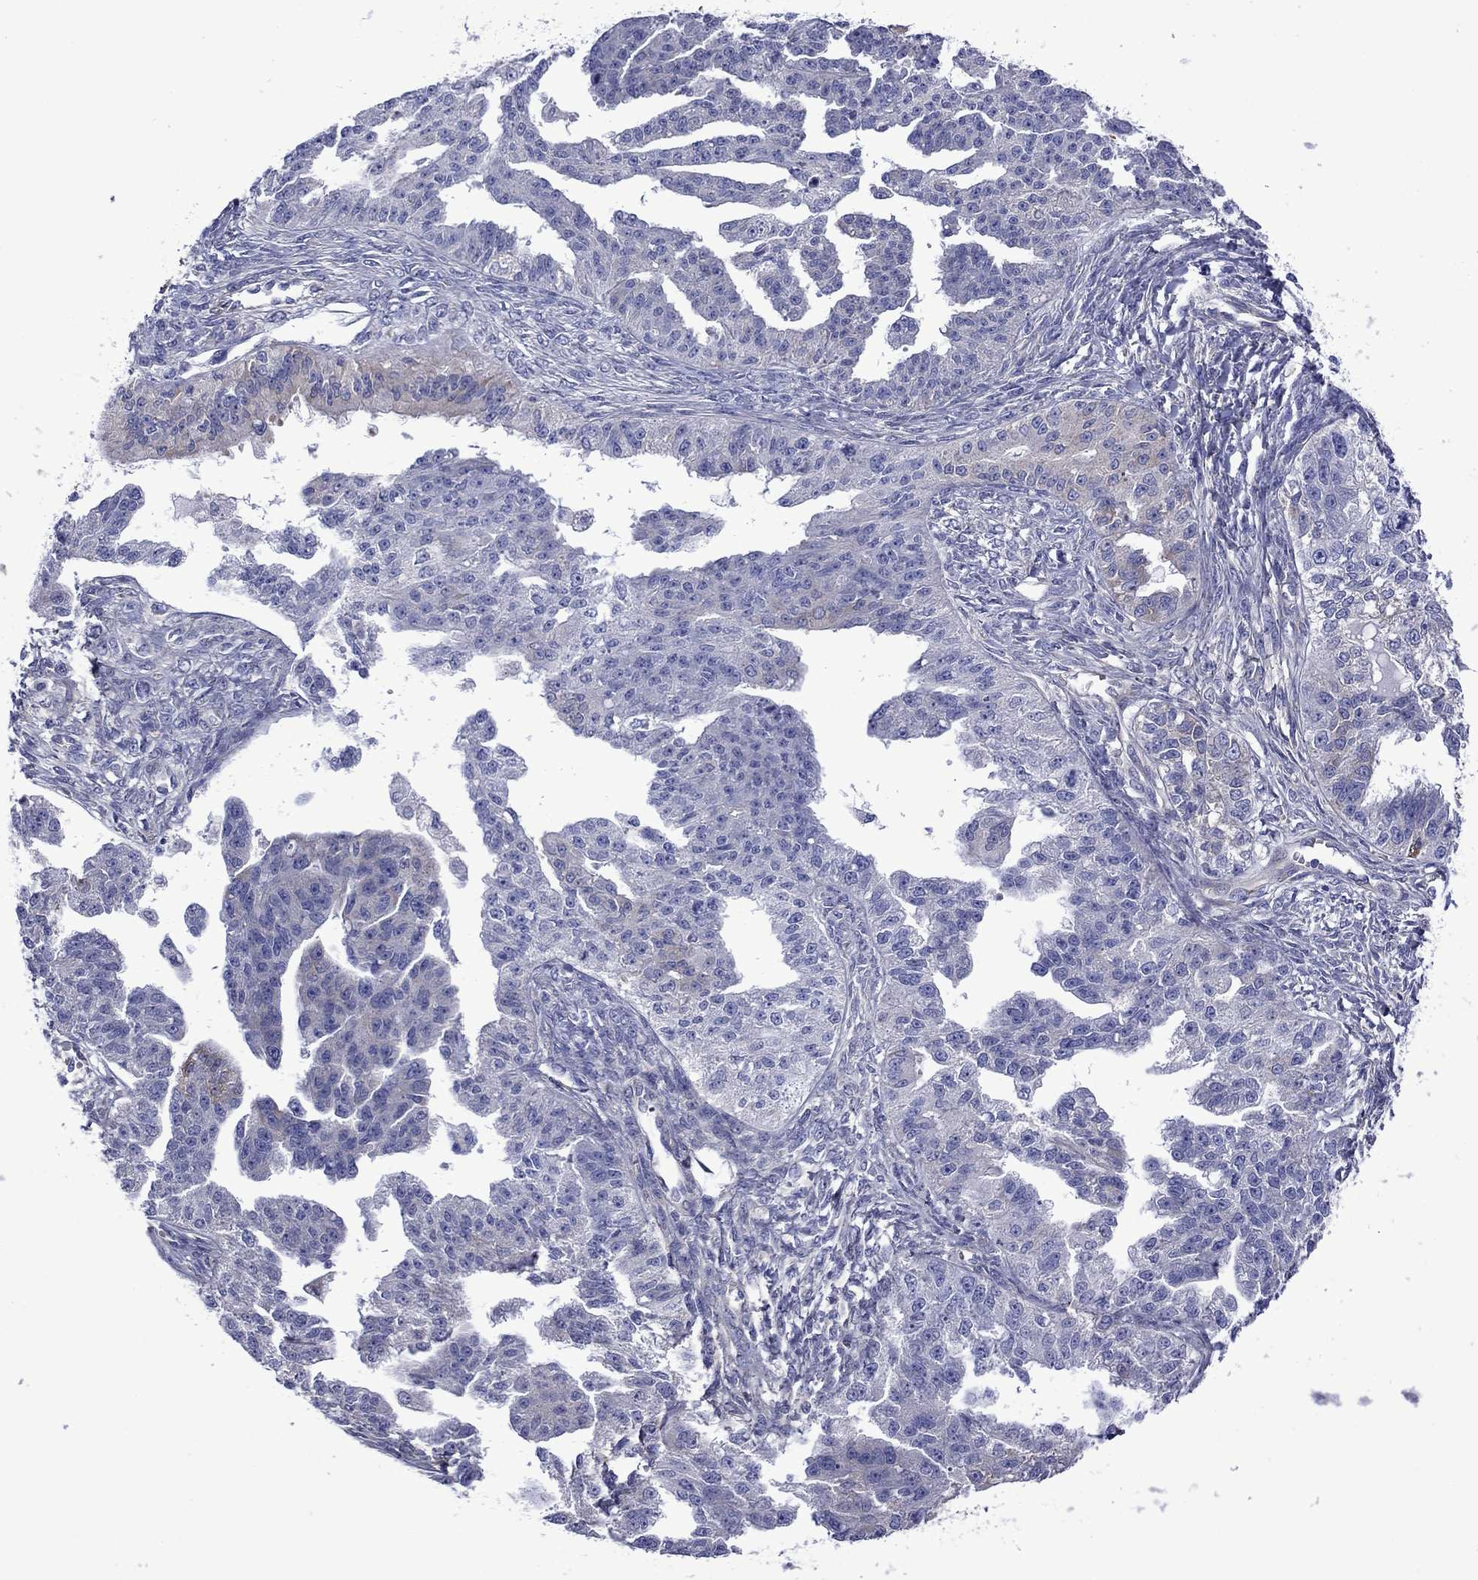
{"staining": {"intensity": "negative", "quantity": "none", "location": "none"}, "tissue": "ovarian cancer", "cell_type": "Tumor cells", "image_type": "cancer", "snomed": [{"axis": "morphology", "description": "Cystadenocarcinoma, serous, NOS"}, {"axis": "topography", "description": "Ovary"}], "caption": "Ovarian serous cystadenocarcinoma stained for a protein using IHC exhibits no expression tumor cells.", "gene": "HSPG2", "patient": {"sex": "female", "age": 58}}